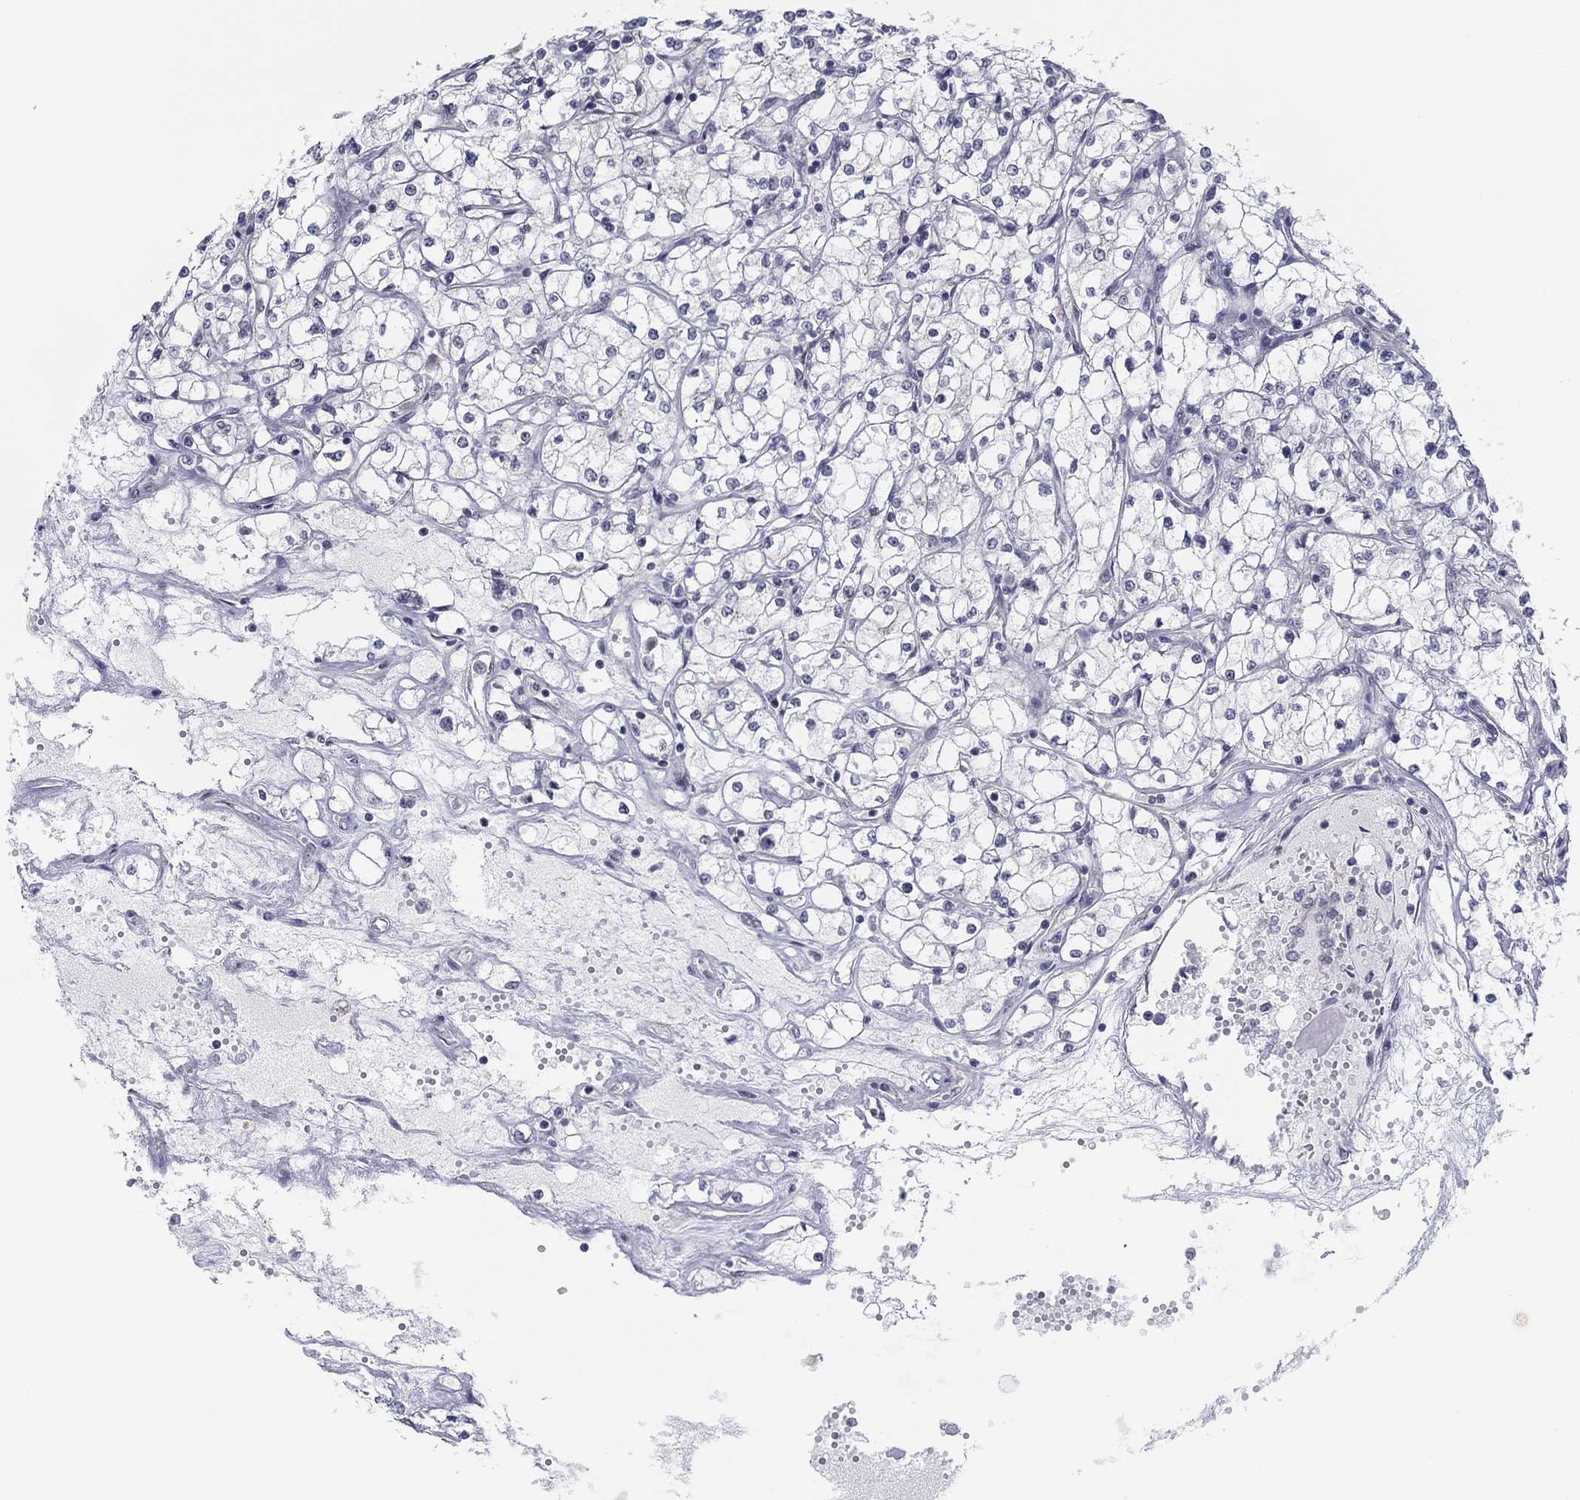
{"staining": {"intensity": "negative", "quantity": "none", "location": "none"}, "tissue": "renal cancer", "cell_type": "Tumor cells", "image_type": "cancer", "snomed": [{"axis": "morphology", "description": "Adenocarcinoma, NOS"}, {"axis": "topography", "description": "Kidney"}], "caption": "Histopathology image shows no protein staining in tumor cells of renal cancer (adenocarcinoma) tissue.", "gene": "SLC22A2", "patient": {"sex": "male", "age": 67}}